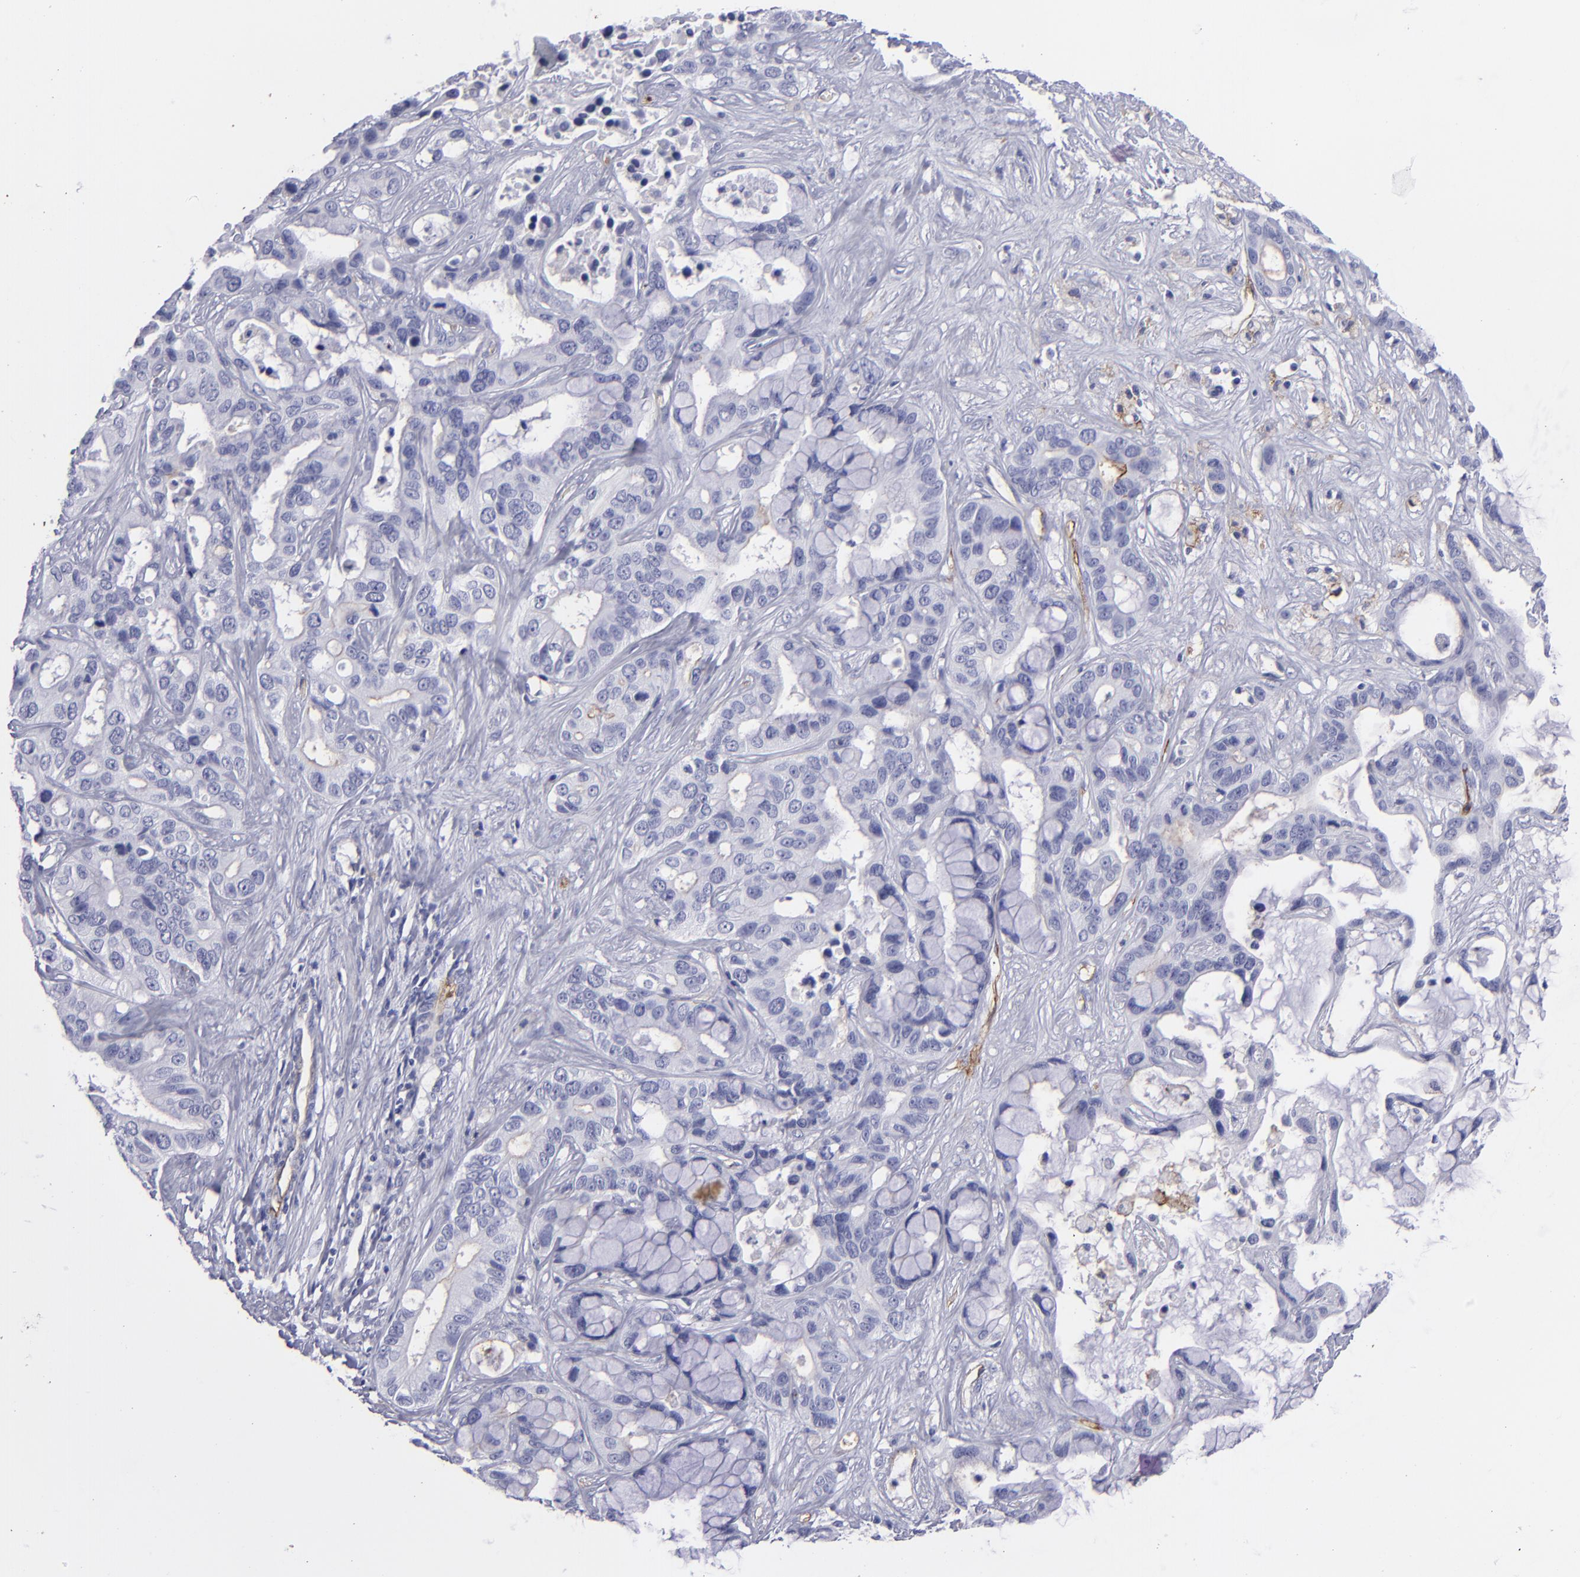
{"staining": {"intensity": "negative", "quantity": "none", "location": "none"}, "tissue": "liver cancer", "cell_type": "Tumor cells", "image_type": "cancer", "snomed": [{"axis": "morphology", "description": "Cholangiocarcinoma"}, {"axis": "topography", "description": "Liver"}], "caption": "Liver cancer was stained to show a protein in brown. There is no significant staining in tumor cells.", "gene": "ACE", "patient": {"sex": "female", "age": 65}}